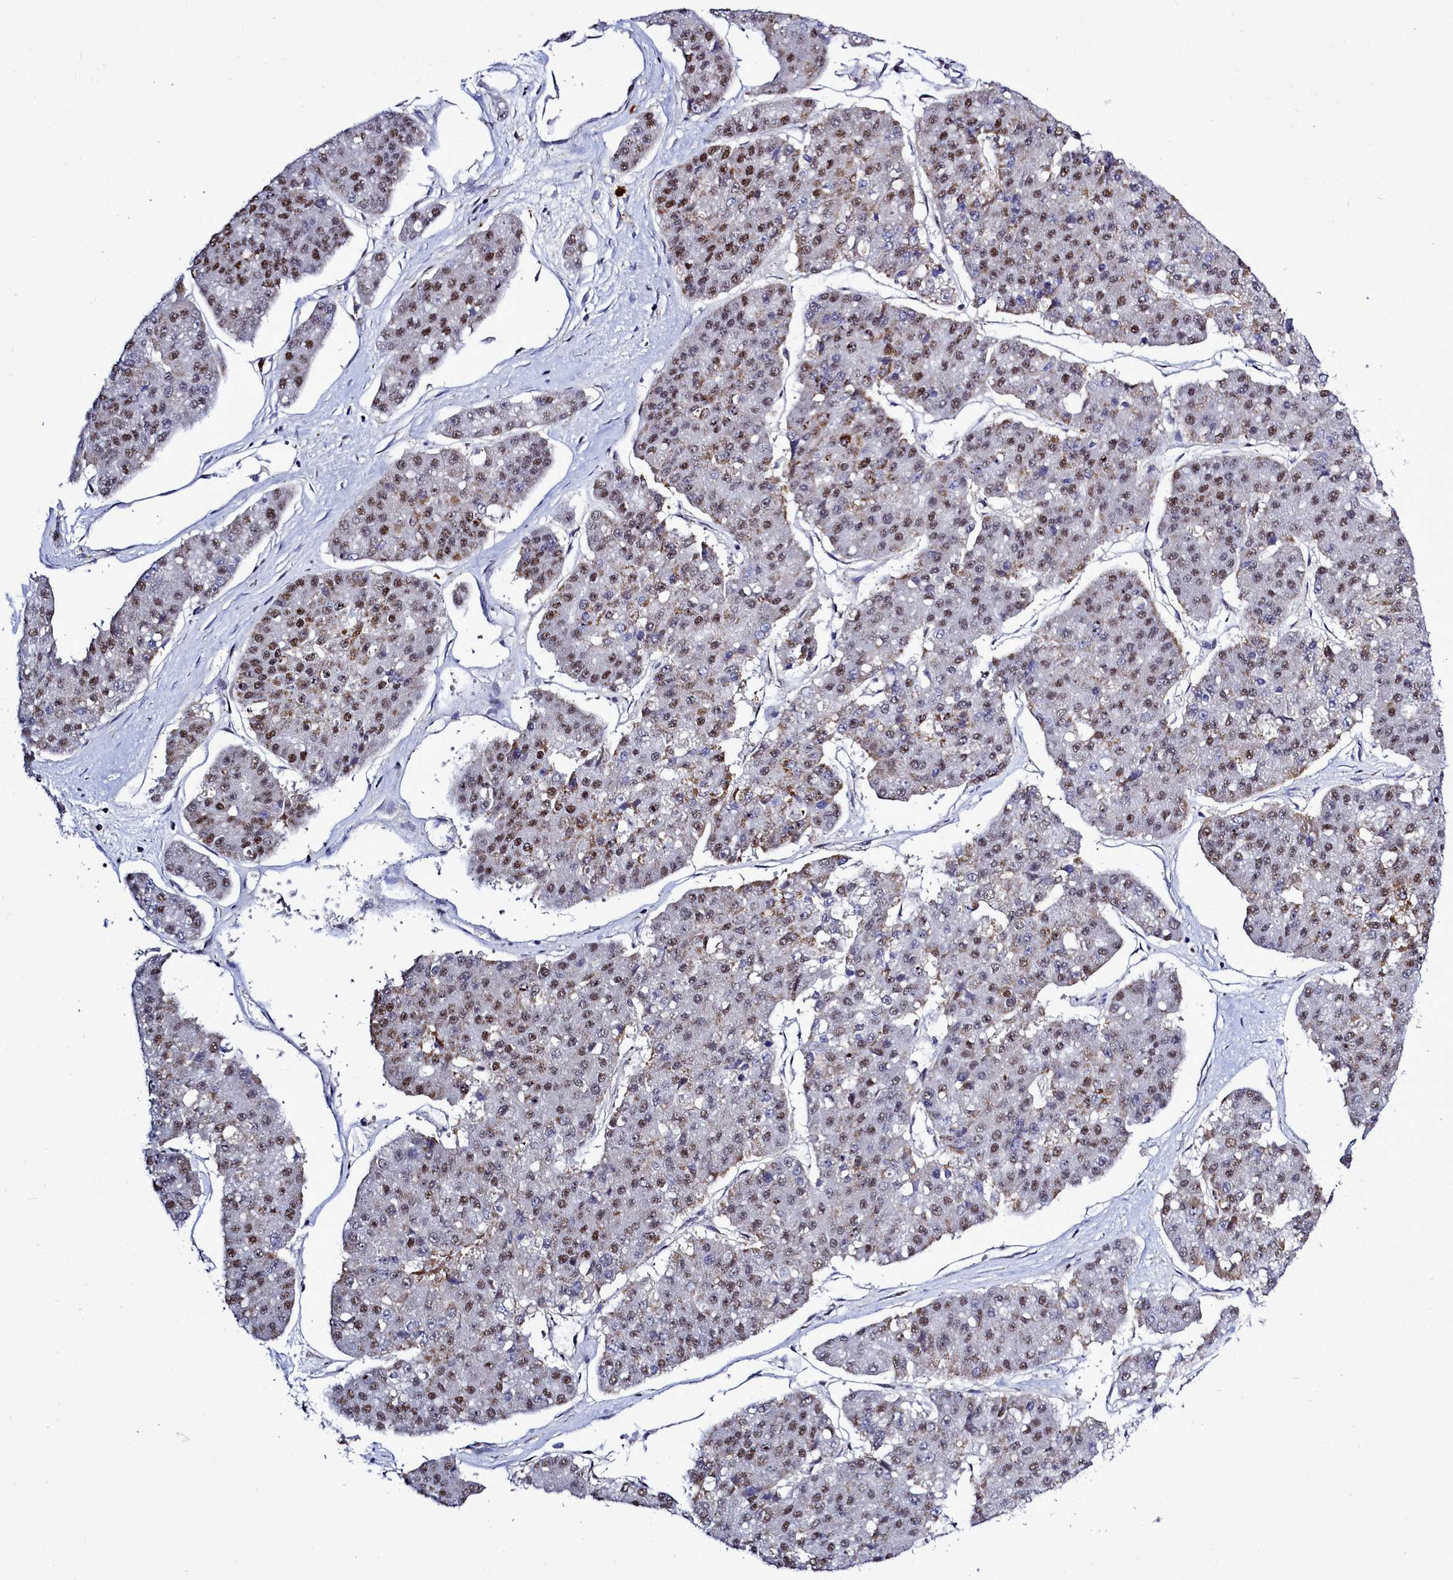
{"staining": {"intensity": "moderate", "quantity": "25%-75%", "location": "nuclear"}, "tissue": "pancreatic cancer", "cell_type": "Tumor cells", "image_type": "cancer", "snomed": [{"axis": "morphology", "description": "Adenocarcinoma, NOS"}, {"axis": "topography", "description": "Pancreas"}], "caption": "Protein expression analysis of human pancreatic cancer reveals moderate nuclear expression in approximately 25%-75% of tumor cells. The staining was performed using DAB to visualize the protein expression in brown, while the nuclei were stained in blue with hematoxylin (Magnification: 20x).", "gene": "POM121L2", "patient": {"sex": "male", "age": 50}}